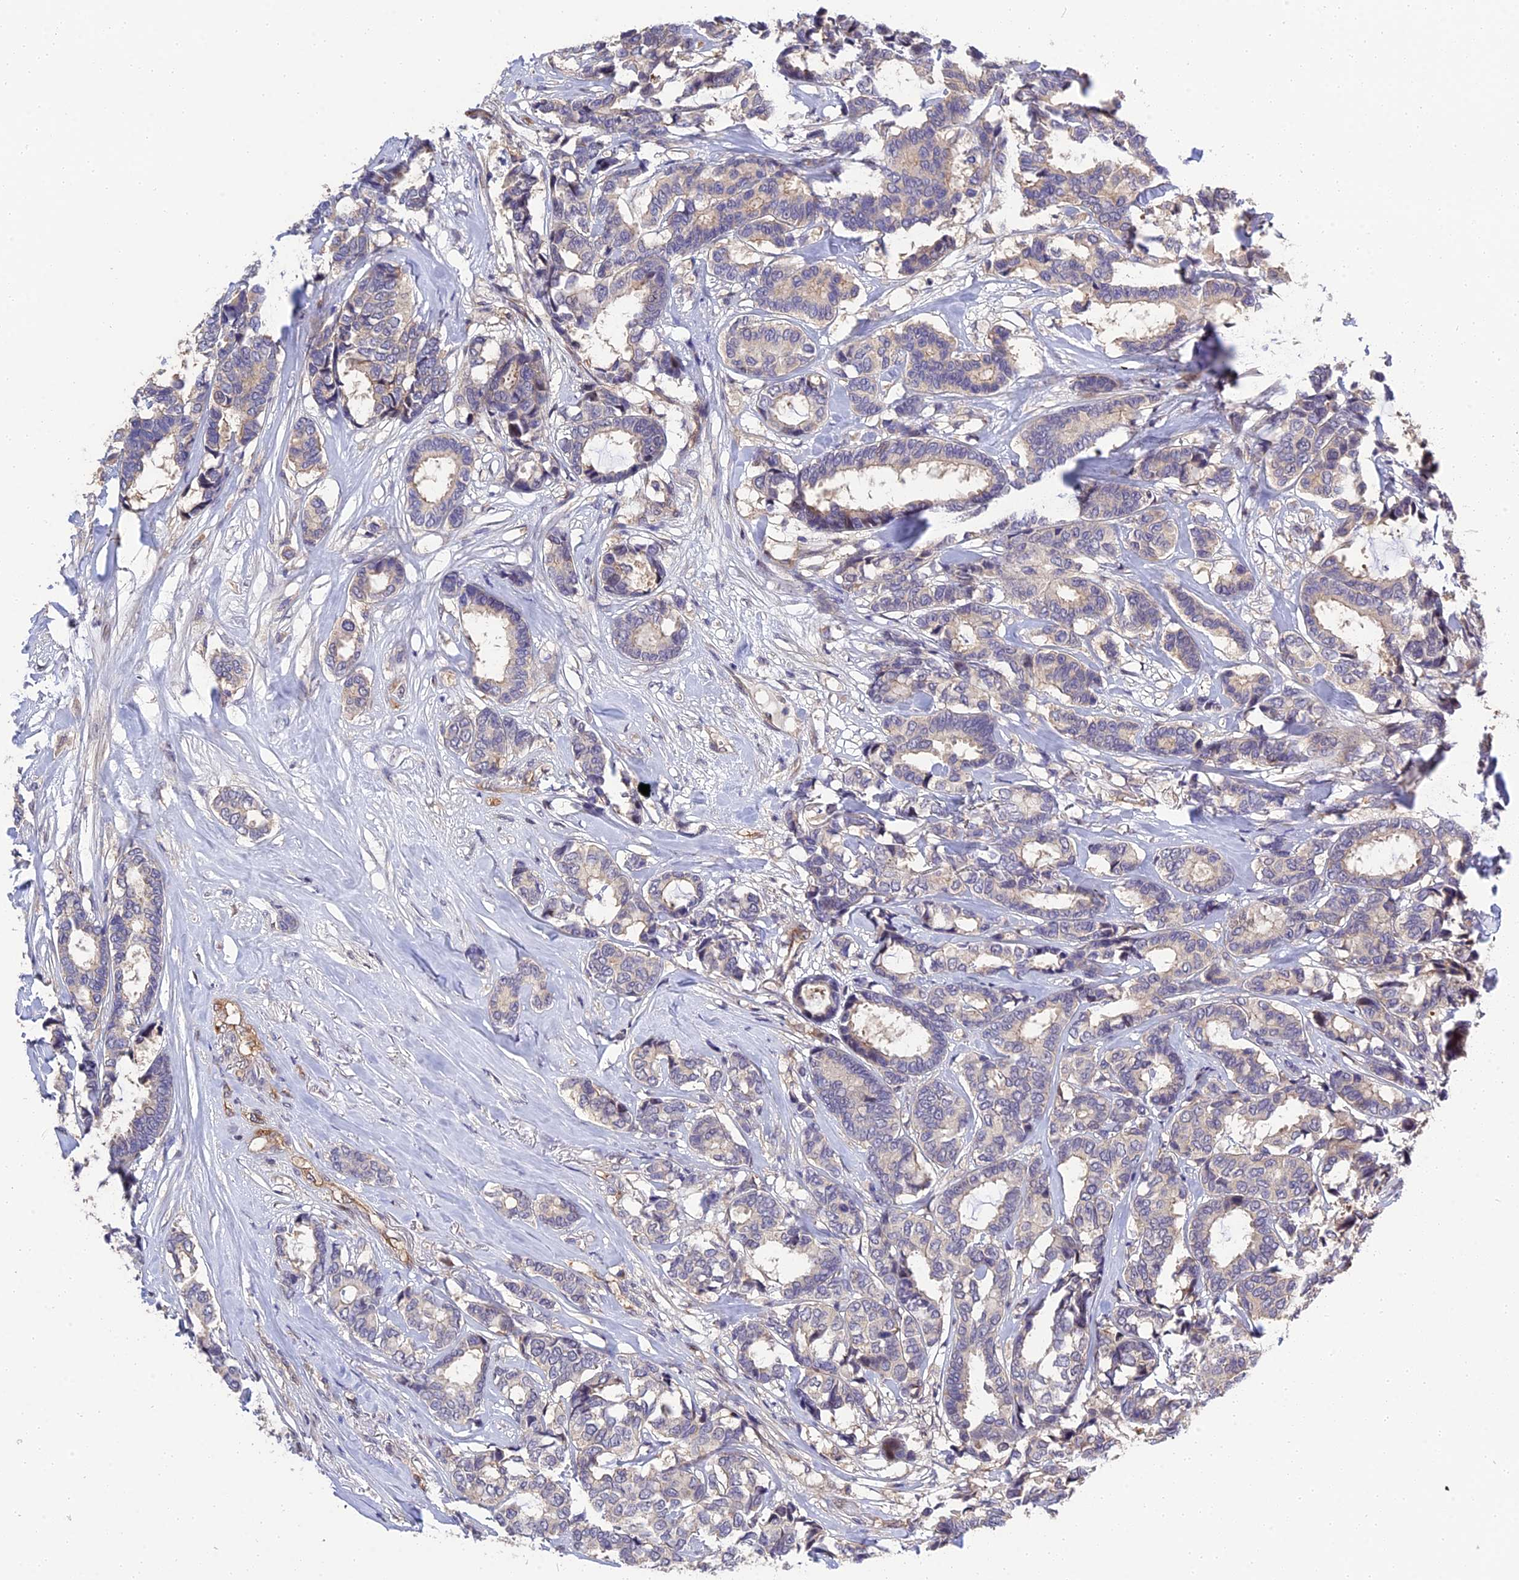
{"staining": {"intensity": "negative", "quantity": "none", "location": "none"}, "tissue": "breast cancer", "cell_type": "Tumor cells", "image_type": "cancer", "snomed": [{"axis": "morphology", "description": "Duct carcinoma"}, {"axis": "topography", "description": "Breast"}], "caption": "DAB immunohistochemical staining of human breast infiltrating ductal carcinoma displays no significant expression in tumor cells.", "gene": "MFSD2A", "patient": {"sex": "female", "age": 87}}